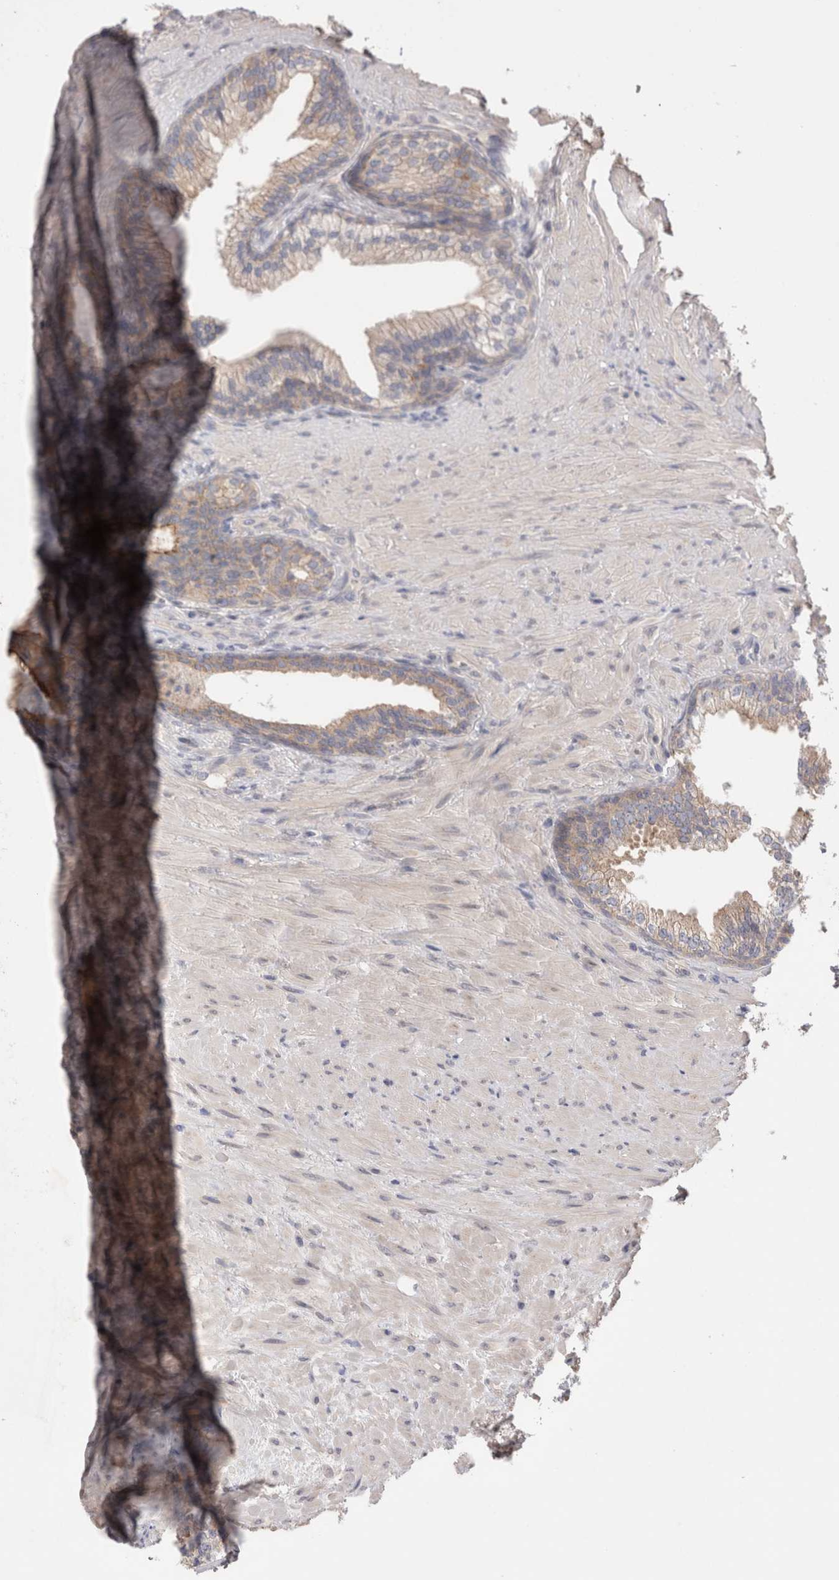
{"staining": {"intensity": "weak", "quantity": ">75%", "location": "cytoplasmic/membranous"}, "tissue": "prostate", "cell_type": "Glandular cells", "image_type": "normal", "snomed": [{"axis": "morphology", "description": "Normal tissue, NOS"}, {"axis": "topography", "description": "Prostate"}], "caption": "Immunohistochemical staining of normal prostate exhibits weak cytoplasmic/membranous protein staining in about >75% of glandular cells.", "gene": "OTOR", "patient": {"sex": "male", "age": 76}}